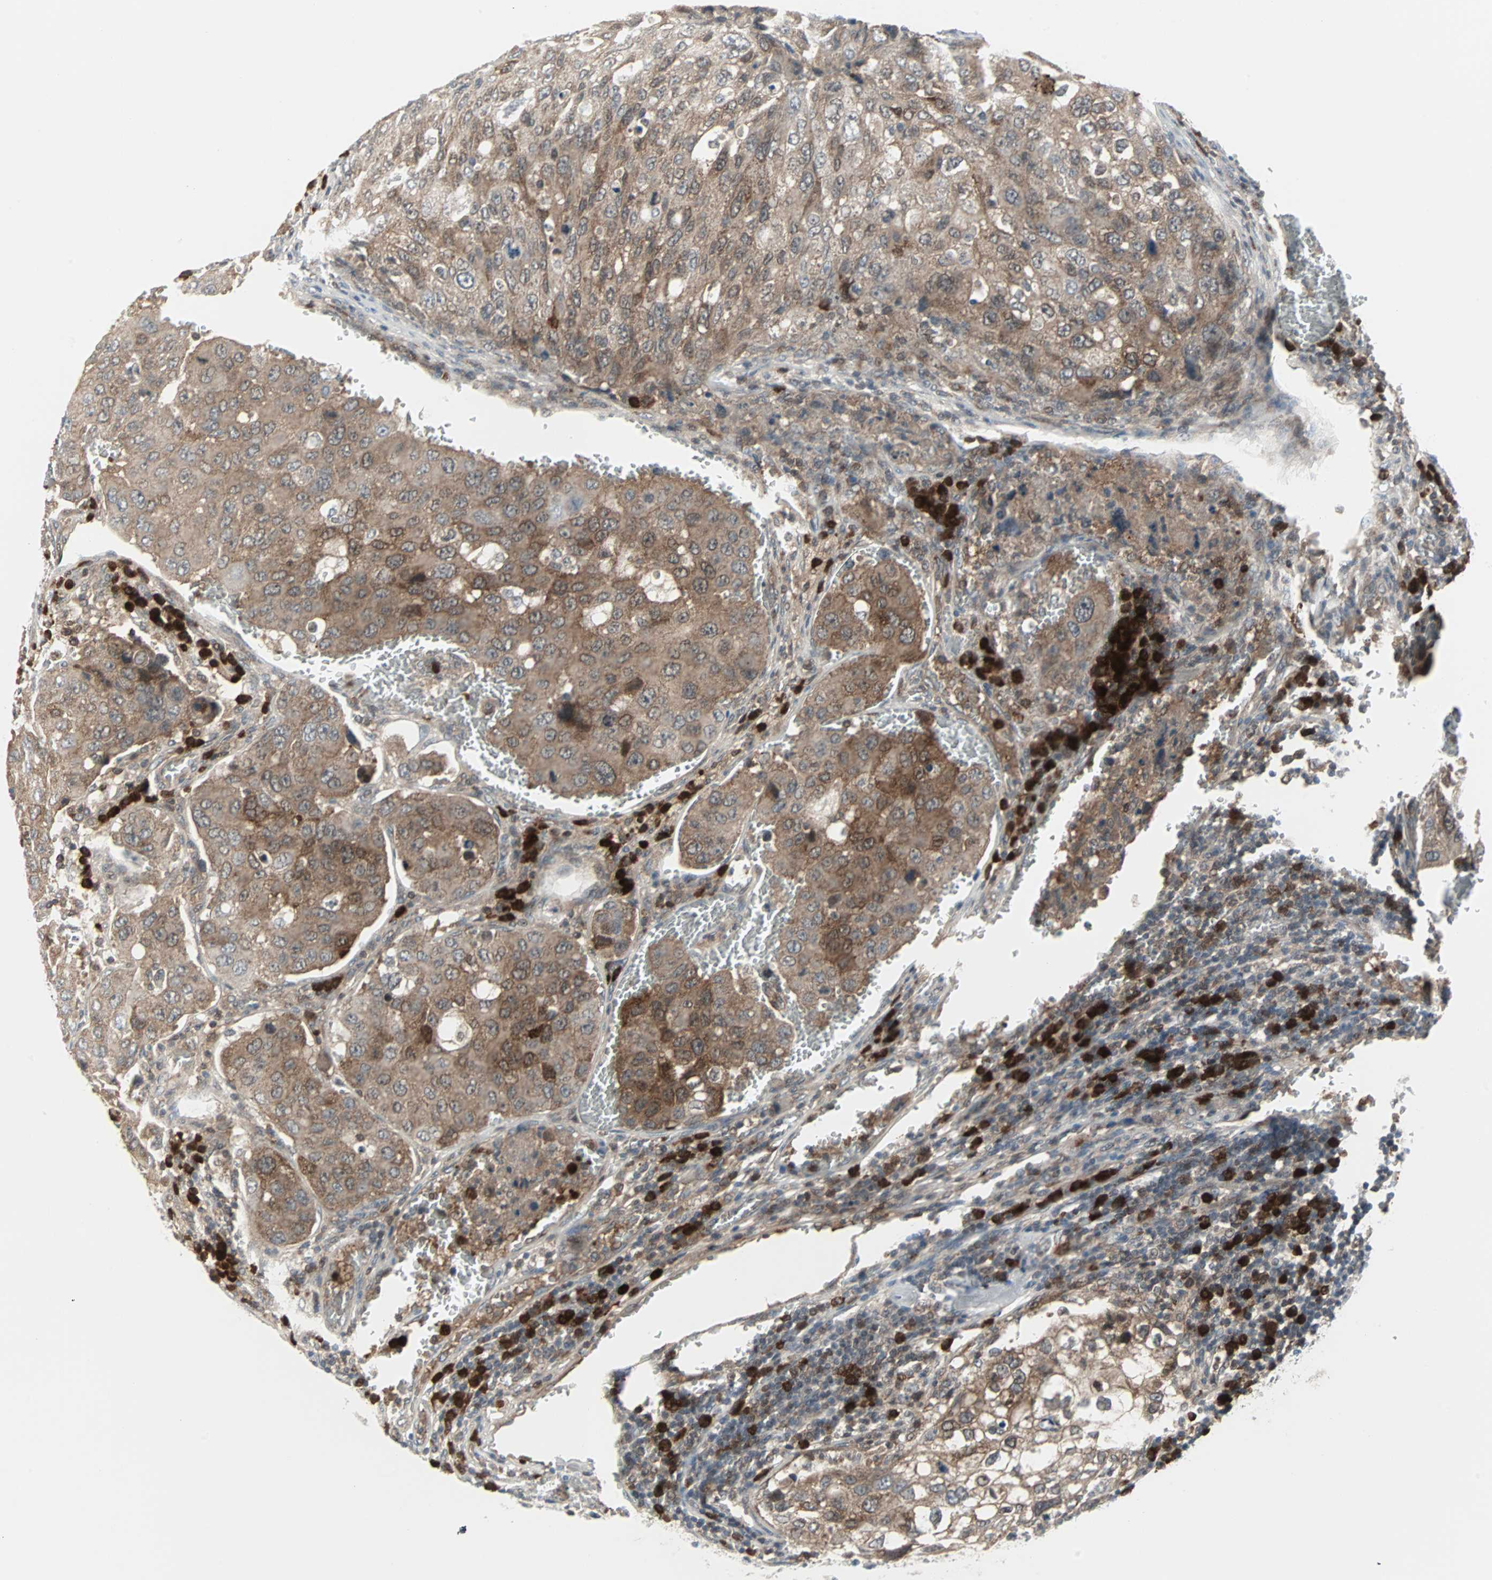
{"staining": {"intensity": "moderate", "quantity": ">75%", "location": "cytoplasmic/membranous"}, "tissue": "urothelial cancer", "cell_type": "Tumor cells", "image_type": "cancer", "snomed": [{"axis": "morphology", "description": "Urothelial carcinoma, High grade"}, {"axis": "topography", "description": "Lymph node"}, {"axis": "topography", "description": "Urinary bladder"}], "caption": "This is a histology image of immunohistochemistry staining of high-grade urothelial carcinoma, which shows moderate positivity in the cytoplasmic/membranous of tumor cells.", "gene": "CASP3", "patient": {"sex": "male", "age": 51}}